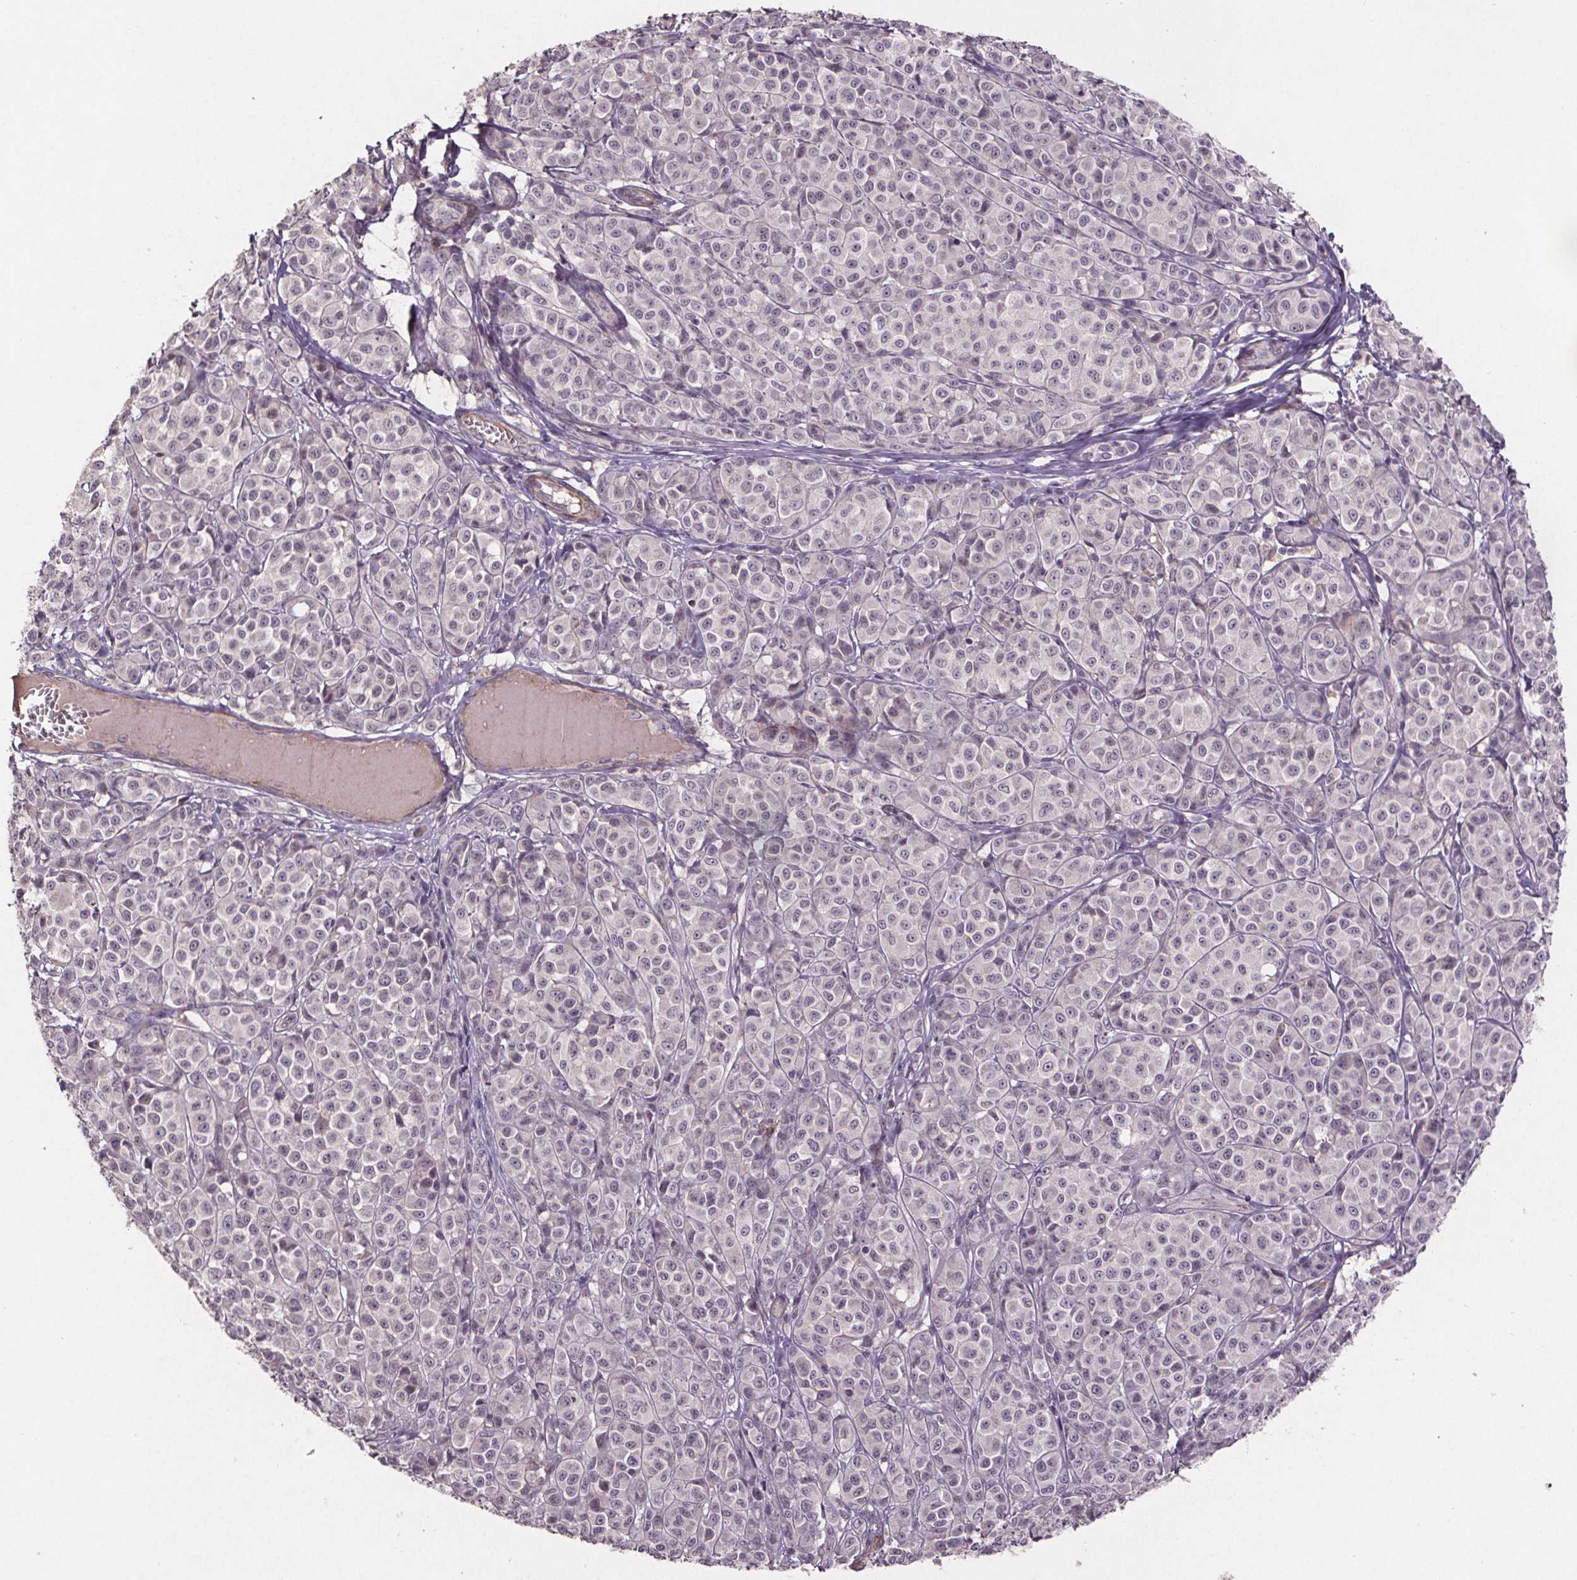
{"staining": {"intensity": "negative", "quantity": "none", "location": "none"}, "tissue": "melanoma", "cell_type": "Tumor cells", "image_type": "cancer", "snomed": [{"axis": "morphology", "description": "Malignant melanoma, NOS"}, {"axis": "topography", "description": "Skin"}], "caption": "Tumor cells show no significant protein positivity in melanoma.", "gene": "CLN3", "patient": {"sex": "male", "age": 89}}